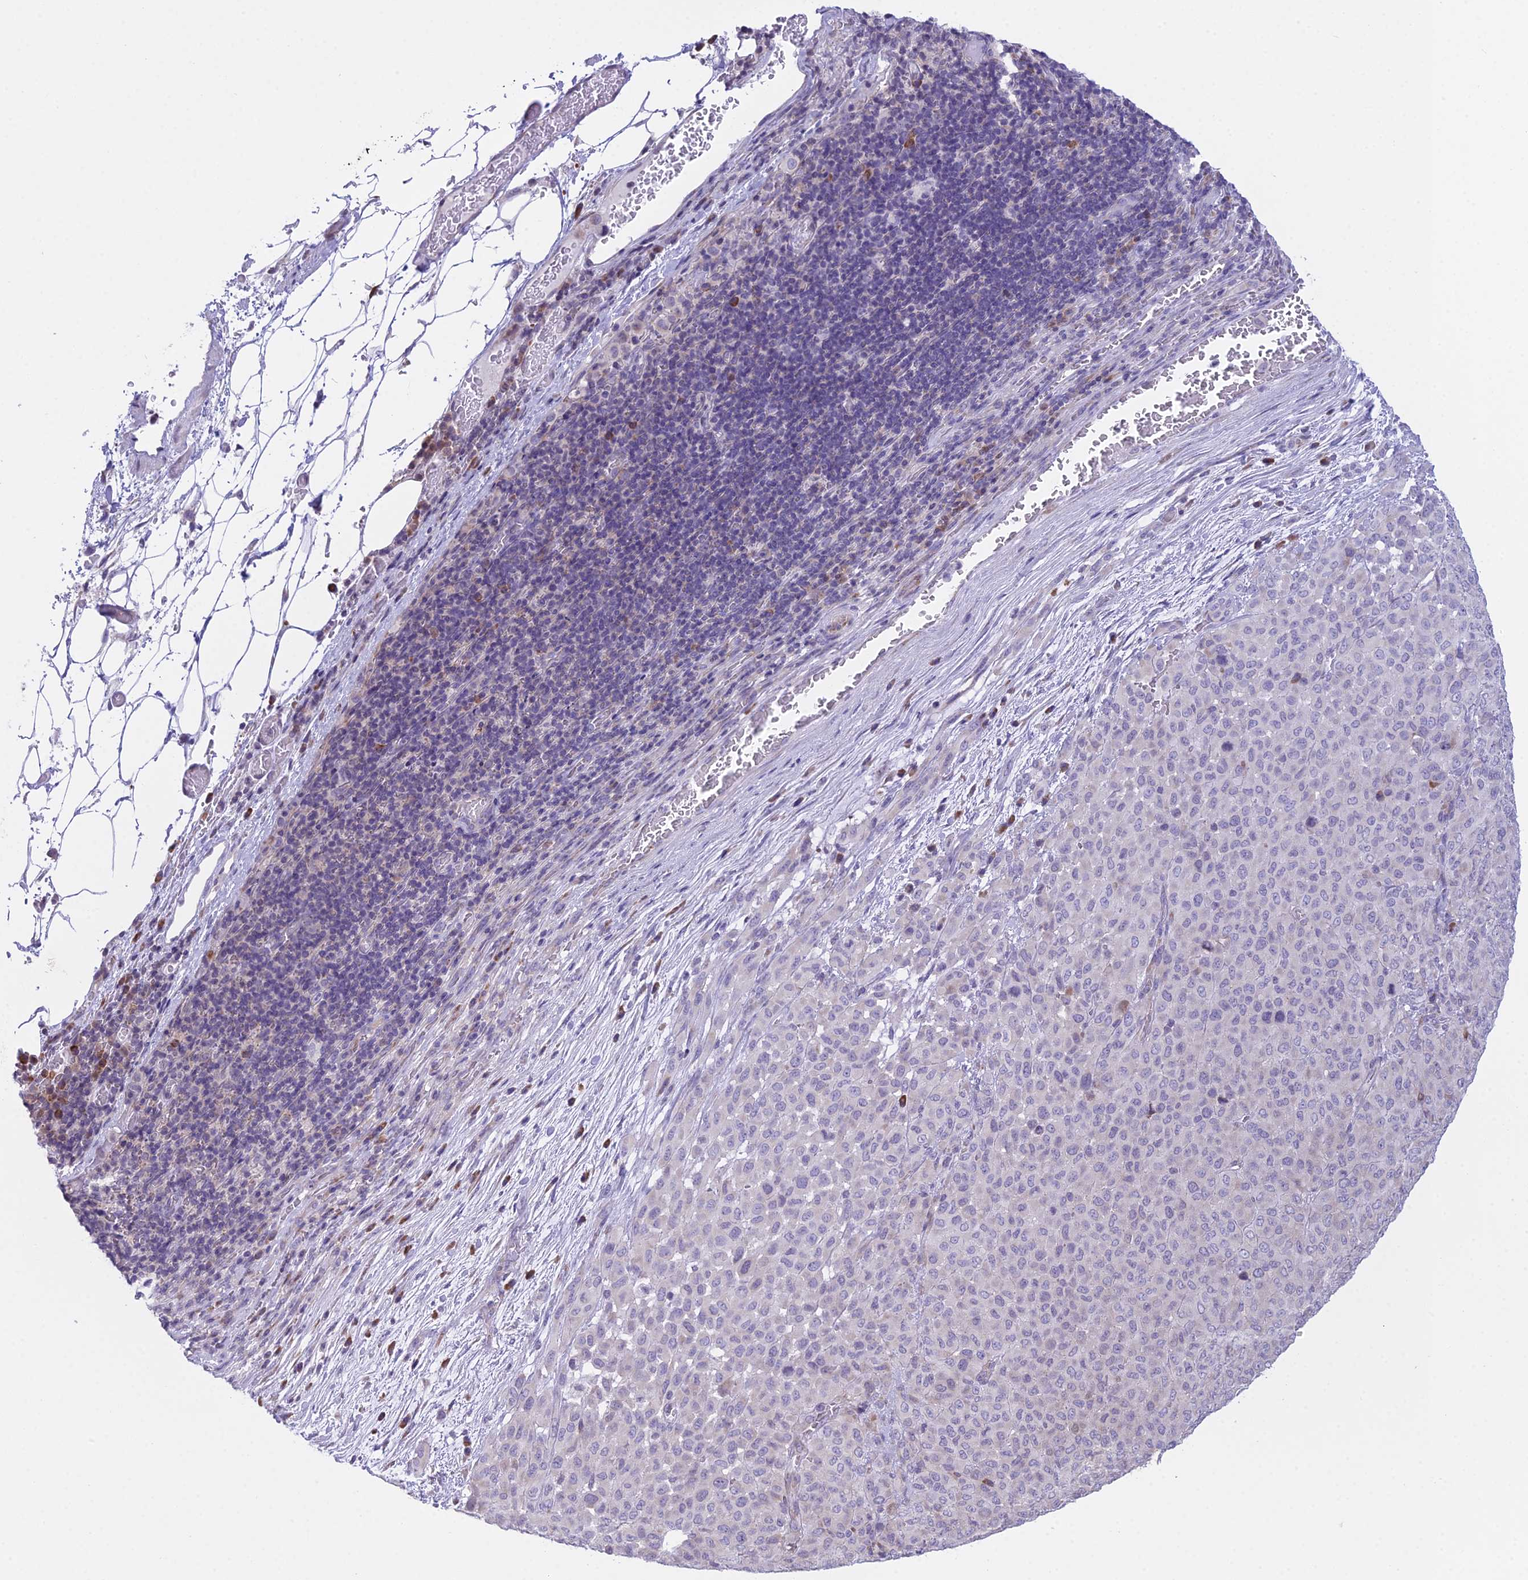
{"staining": {"intensity": "negative", "quantity": "none", "location": "none"}, "tissue": "melanoma", "cell_type": "Tumor cells", "image_type": "cancer", "snomed": [{"axis": "morphology", "description": "Malignant melanoma, Metastatic site"}, {"axis": "topography", "description": "Skin"}], "caption": "A high-resolution histopathology image shows immunohistochemistry staining of melanoma, which reveals no significant positivity in tumor cells.", "gene": "RPS26", "patient": {"sex": "female", "age": 81}}